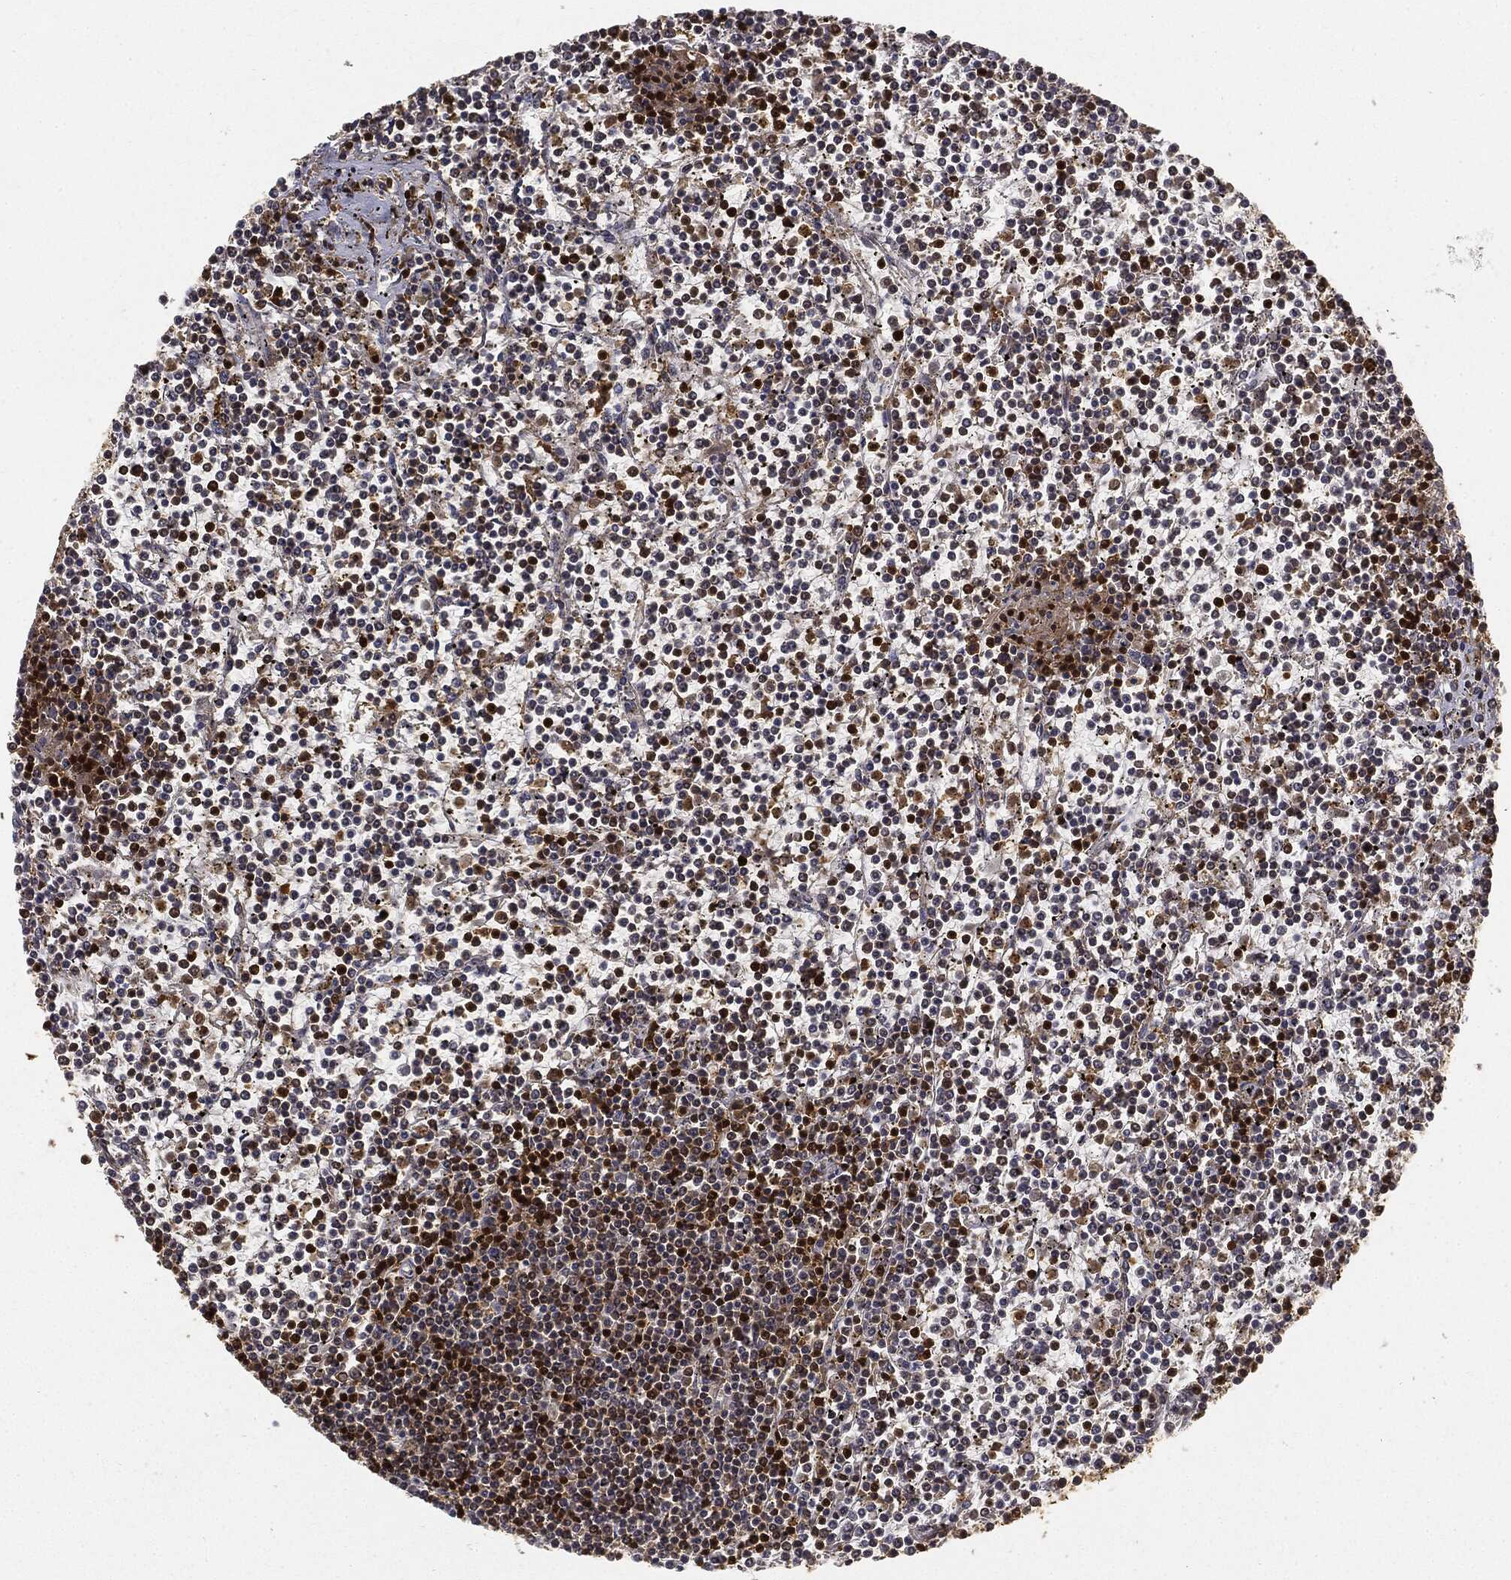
{"staining": {"intensity": "strong", "quantity": "<25%", "location": "cytoplasmic/membranous"}, "tissue": "lymphoma", "cell_type": "Tumor cells", "image_type": "cancer", "snomed": [{"axis": "morphology", "description": "Malignant lymphoma, non-Hodgkin's type, Low grade"}, {"axis": "topography", "description": "Spleen"}], "caption": "Lymphoma stained for a protein exhibits strong cytoplasmic/membranous positivity in tumor cells.", "gene": "WDR1", "patient": {"sex": "female", "age": 19}}